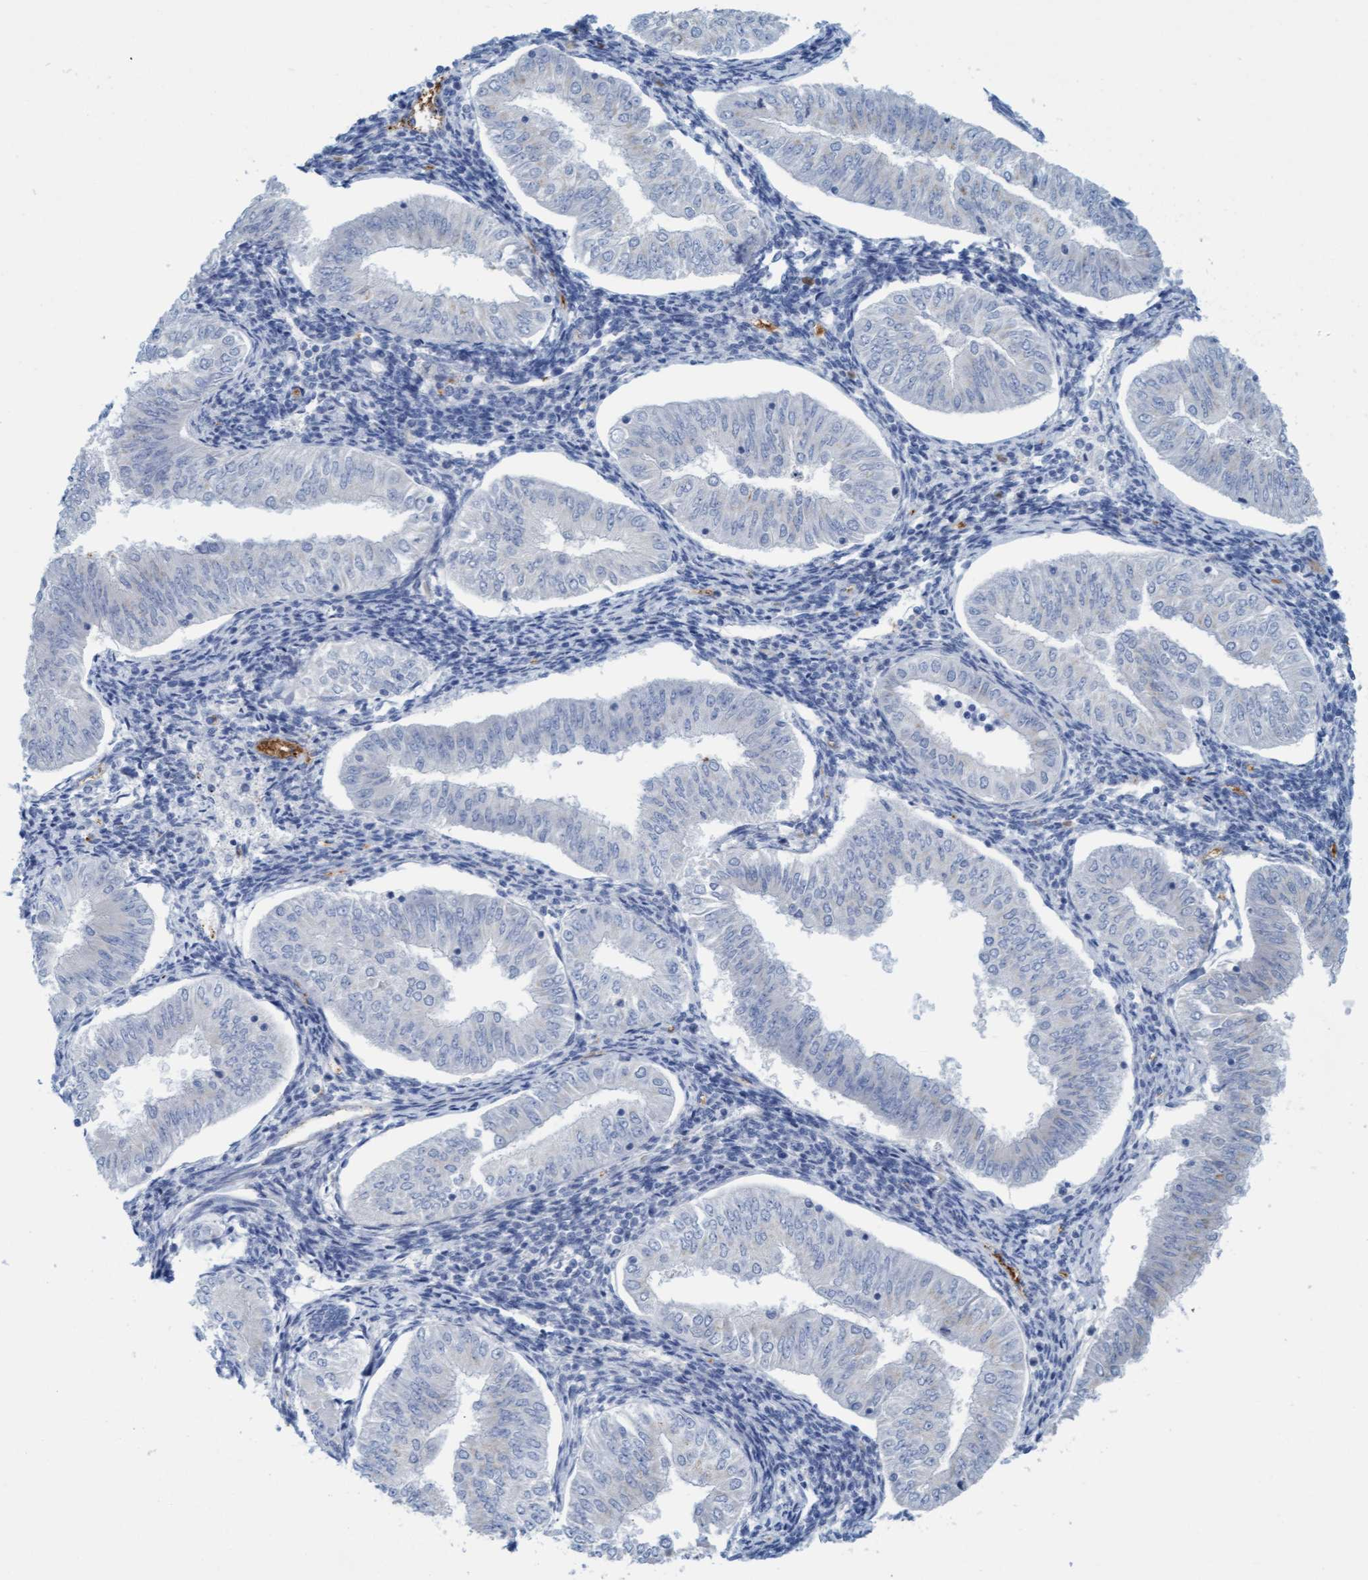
{"staining": {"intensity": "negative", "quantity": "none", "location": "none"}, "tissue": "endometrial cancer", "cell_type": "Tumor cells", "image_type": "cancer", "snomed": [{"axis": "morphology", "description": "Normal tissue, NOS"}, {"axis": "morphology", "description": "Adenocarcinoma, NOS"}, {"axis": "topography", "description": "Endometrium"}], "caption": "DAB immunohistochemical staining of human adenocarcinoma (endometrial) demonstrates no significant positivity in tumor cells.", "gene": "P2RX5", "patient": {"sex": "female", "age": 53}}